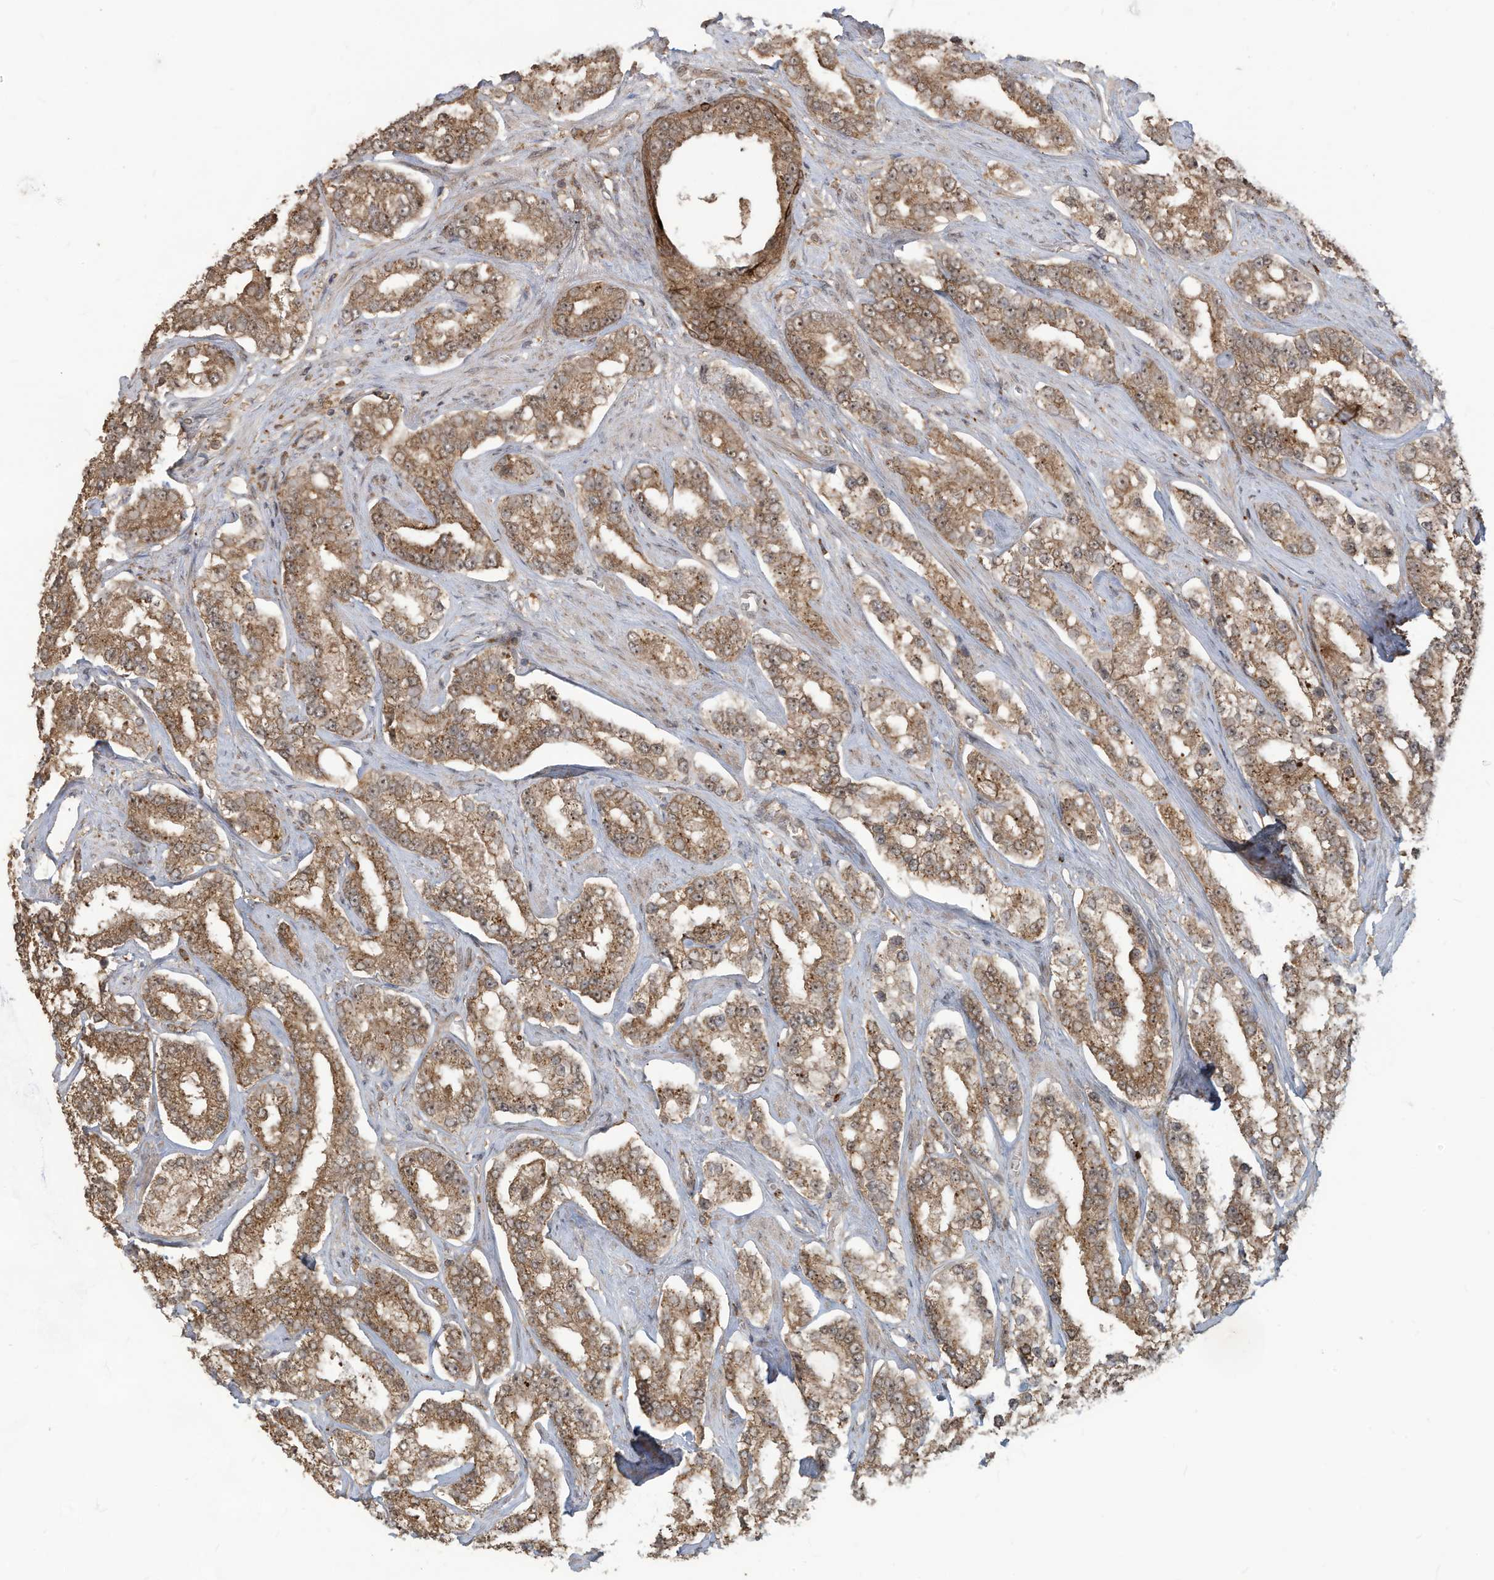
{"staining": {"intensity": "moderate", "quantity": ">75%", "location": "cytoplasmic/membranous"}, "tissue": "prostate cancer", "cell_type": "Tumor cells", "image_type": "cancer", "snomed": [{"axis": "morphology", "description": "Normal tissue, NOS"}, {"axis": "morphology", "description": "Adenocarcinoma, High grade"}, {"axis": "topography", "description": "Prostate"}], "caption": "DAB immunohistochemical staining of human prostate cancer exhibits moderate cytoplasmic/membranous protein staining in approximately >75% of tumor cells.", "gene": "CARF", "patient": {"sex": "male", "age": 83}}